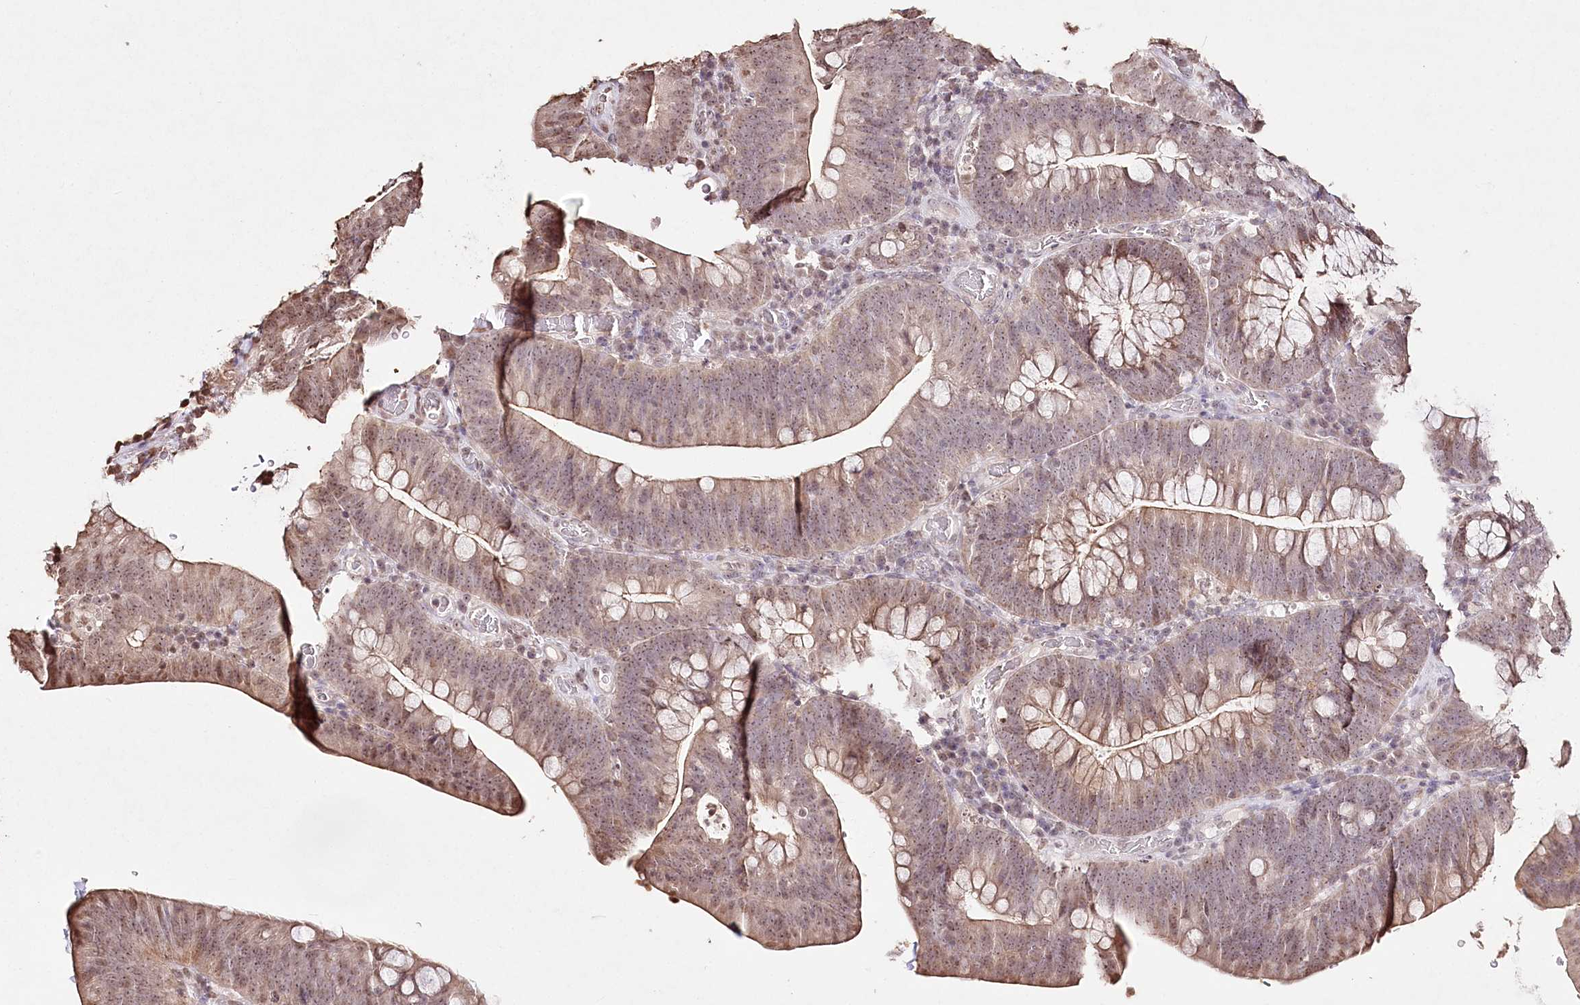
{"staining": {"intensity": "moderate", "quantity": "25%-75%", "location": "cytoplasmic/membranous,nuclear"}, "tissue": "colorectal cancer", "cell_type": "Tumor cells", "image_type": "cancer", "snomed": [{"axis": "morphology", "description": "Normal tissue, NOS"}, {"axis": "topography", "description": "Colon"}], "caption": "Protein analysis of colorectal cancer tissue exhibits moderate cytoplasmic/membranous and nuclear staining in about 25%-75% of tumor cells. (DAB (3,3'-diaminobenzidine) IHC with brightfield microscopy, high magnification).", "gene": "DMXL1", "patient": {"sex": "female", "age": 82}}